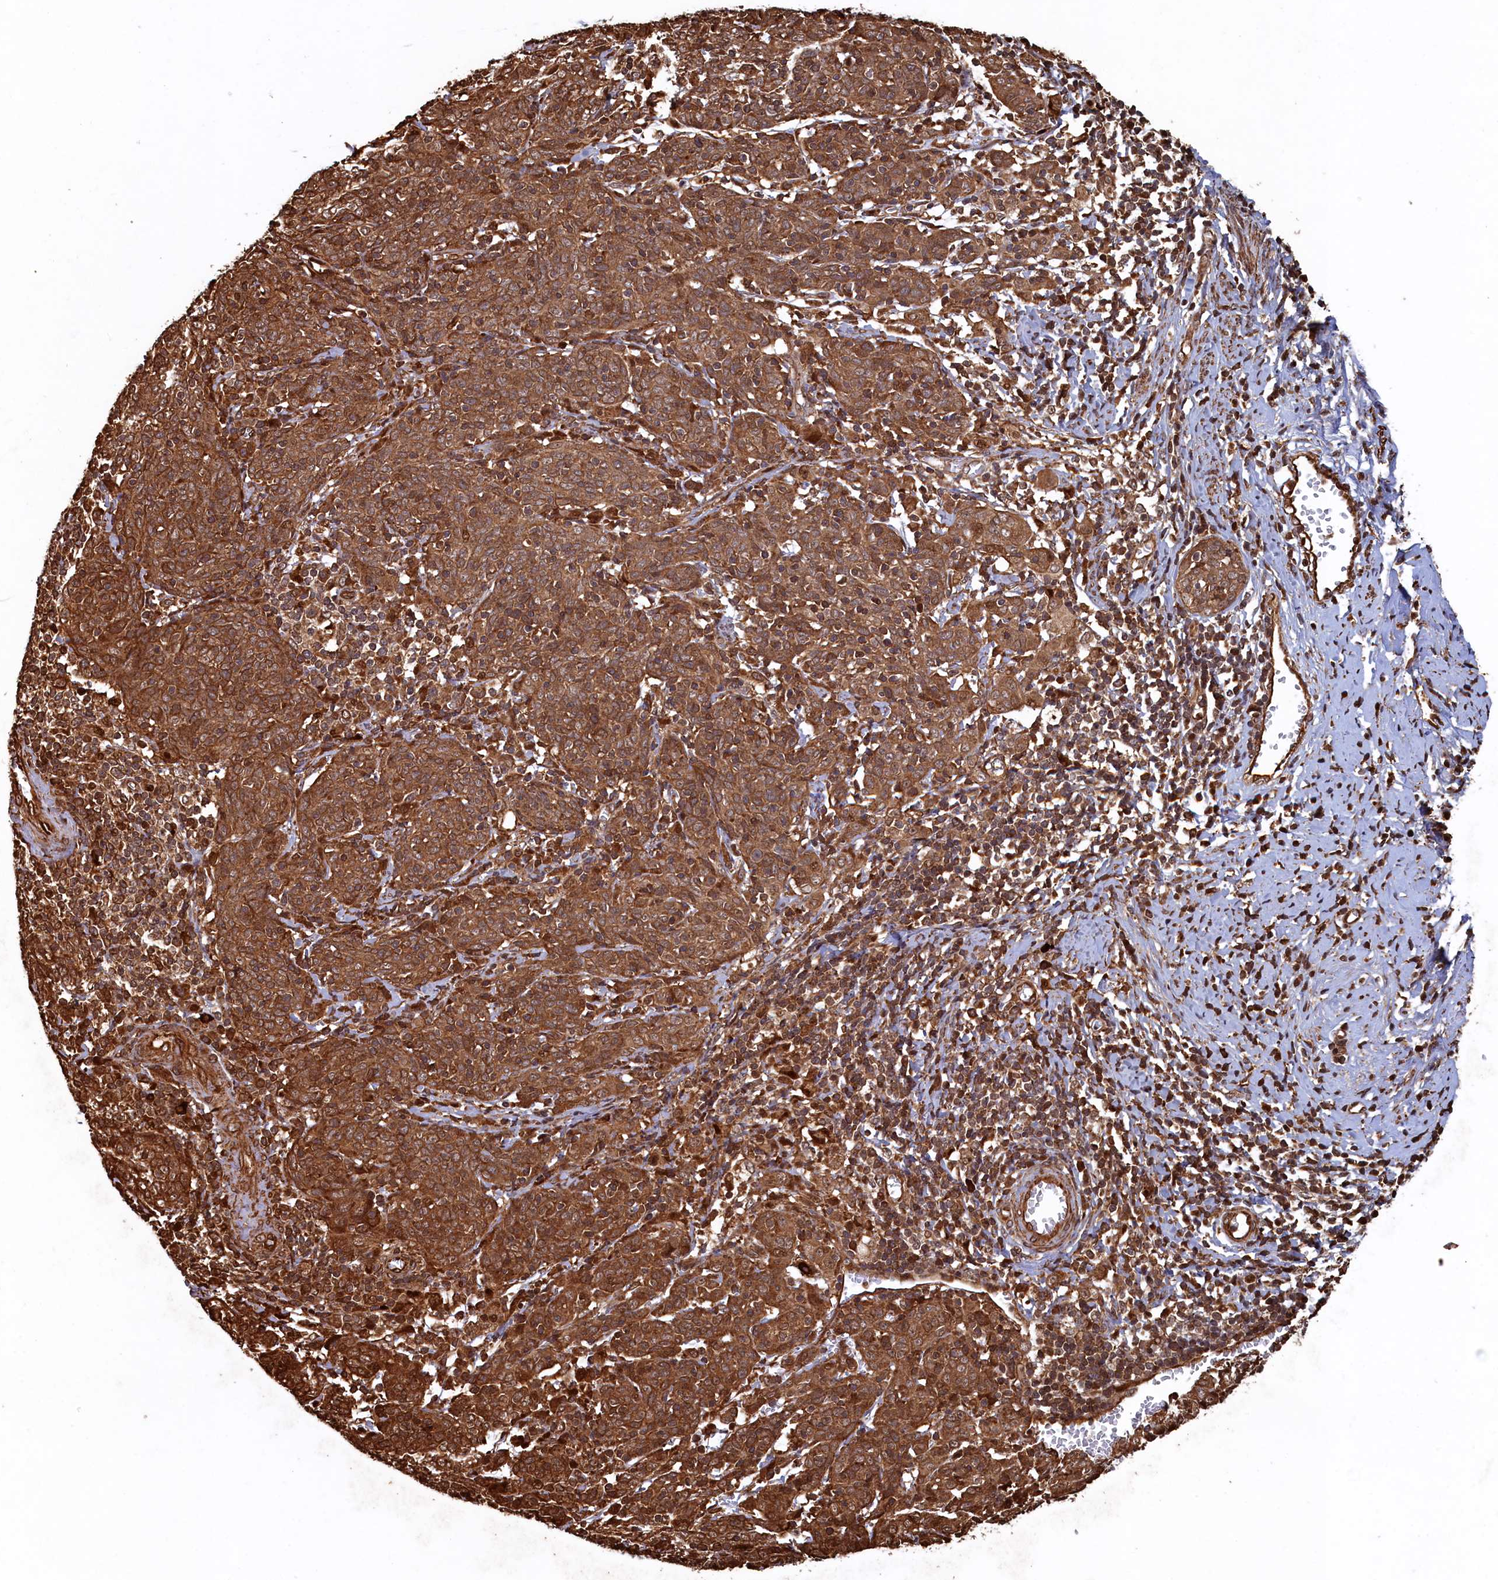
{"staining": {"intensity": "strong", "quantity": ">75%", "location": "cytoplasmic/membranous"}, "tissue": "cervical cancer", "cell_type": "Tumor cells", "image_type": "cancer", "snomed": [{"axis": "morphology", "description": "Squamous cell carcinoma, NOS"}, {"axis": "topography", "description": "Cervix"}], "caption": "Cervical cancer (squamous cell carcinoma) stained with a brown dye reveals strong cytoplasmic/membranous positive staining in approximately >75% of tumor cells.", "gene": "PIGN", "patient": {"sex": "female", "age": 67}}